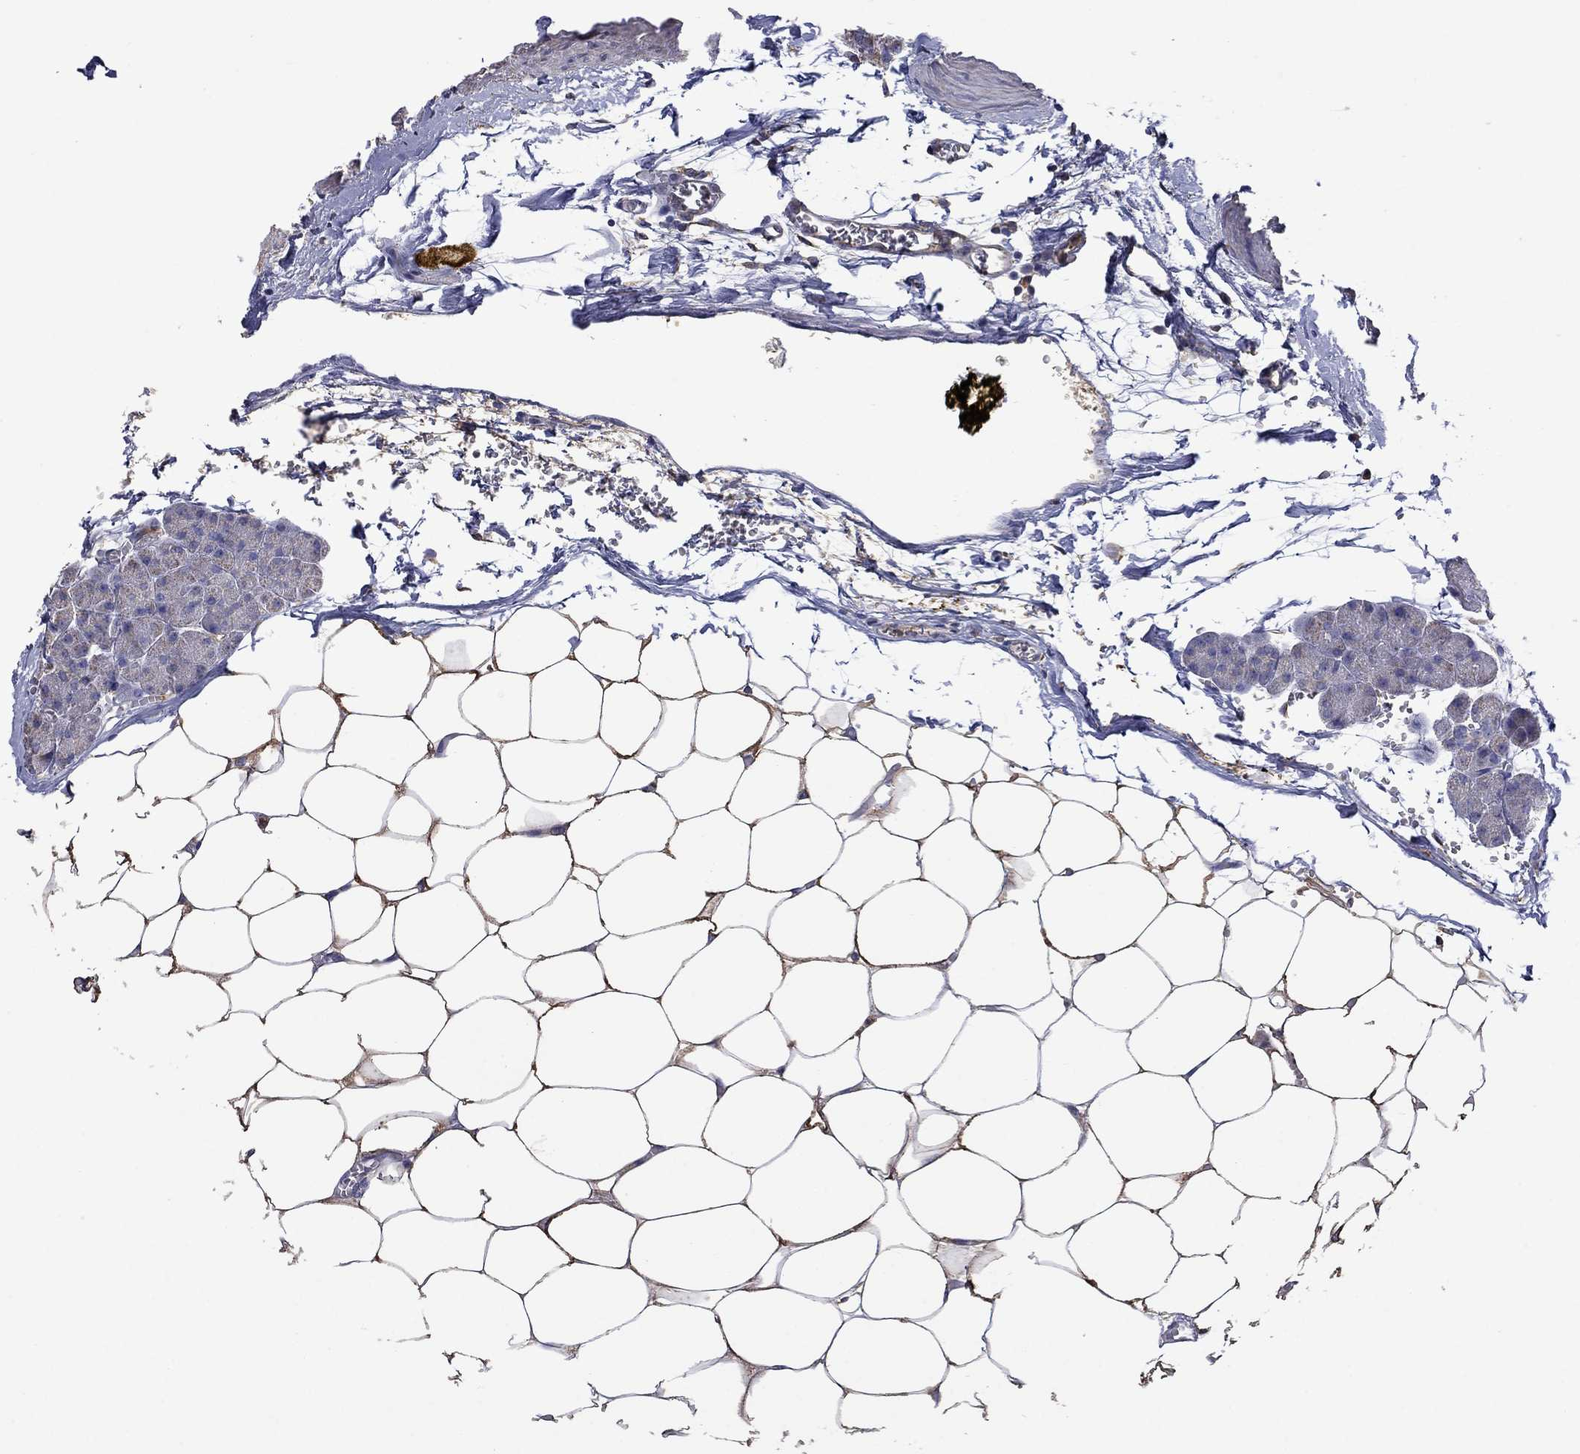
{"staining": {"intensity": "moderate", "quantity": "<25%", "location": "cytoplasmic/membranous"}, "tissue": "pancreas", "cell_type": "Exocrine glandular cells", "image_type": "normal", "snomed": [{"axis": "morphology", "description": "Normal tissue, NOS"}, {"axis": "topography", "description": "Pancreas"}], "caption": "Immunohistochemistry (IHC) histopathology image of unremarkable human pancreas stained for a protein (brown), which displays low levels of moderate cytoplasmic/membranous positivity in approximately <25% of exocrine glandular cells.", "gene": "CAMKK2", "patient": {"sex": "female", "age": 45}}